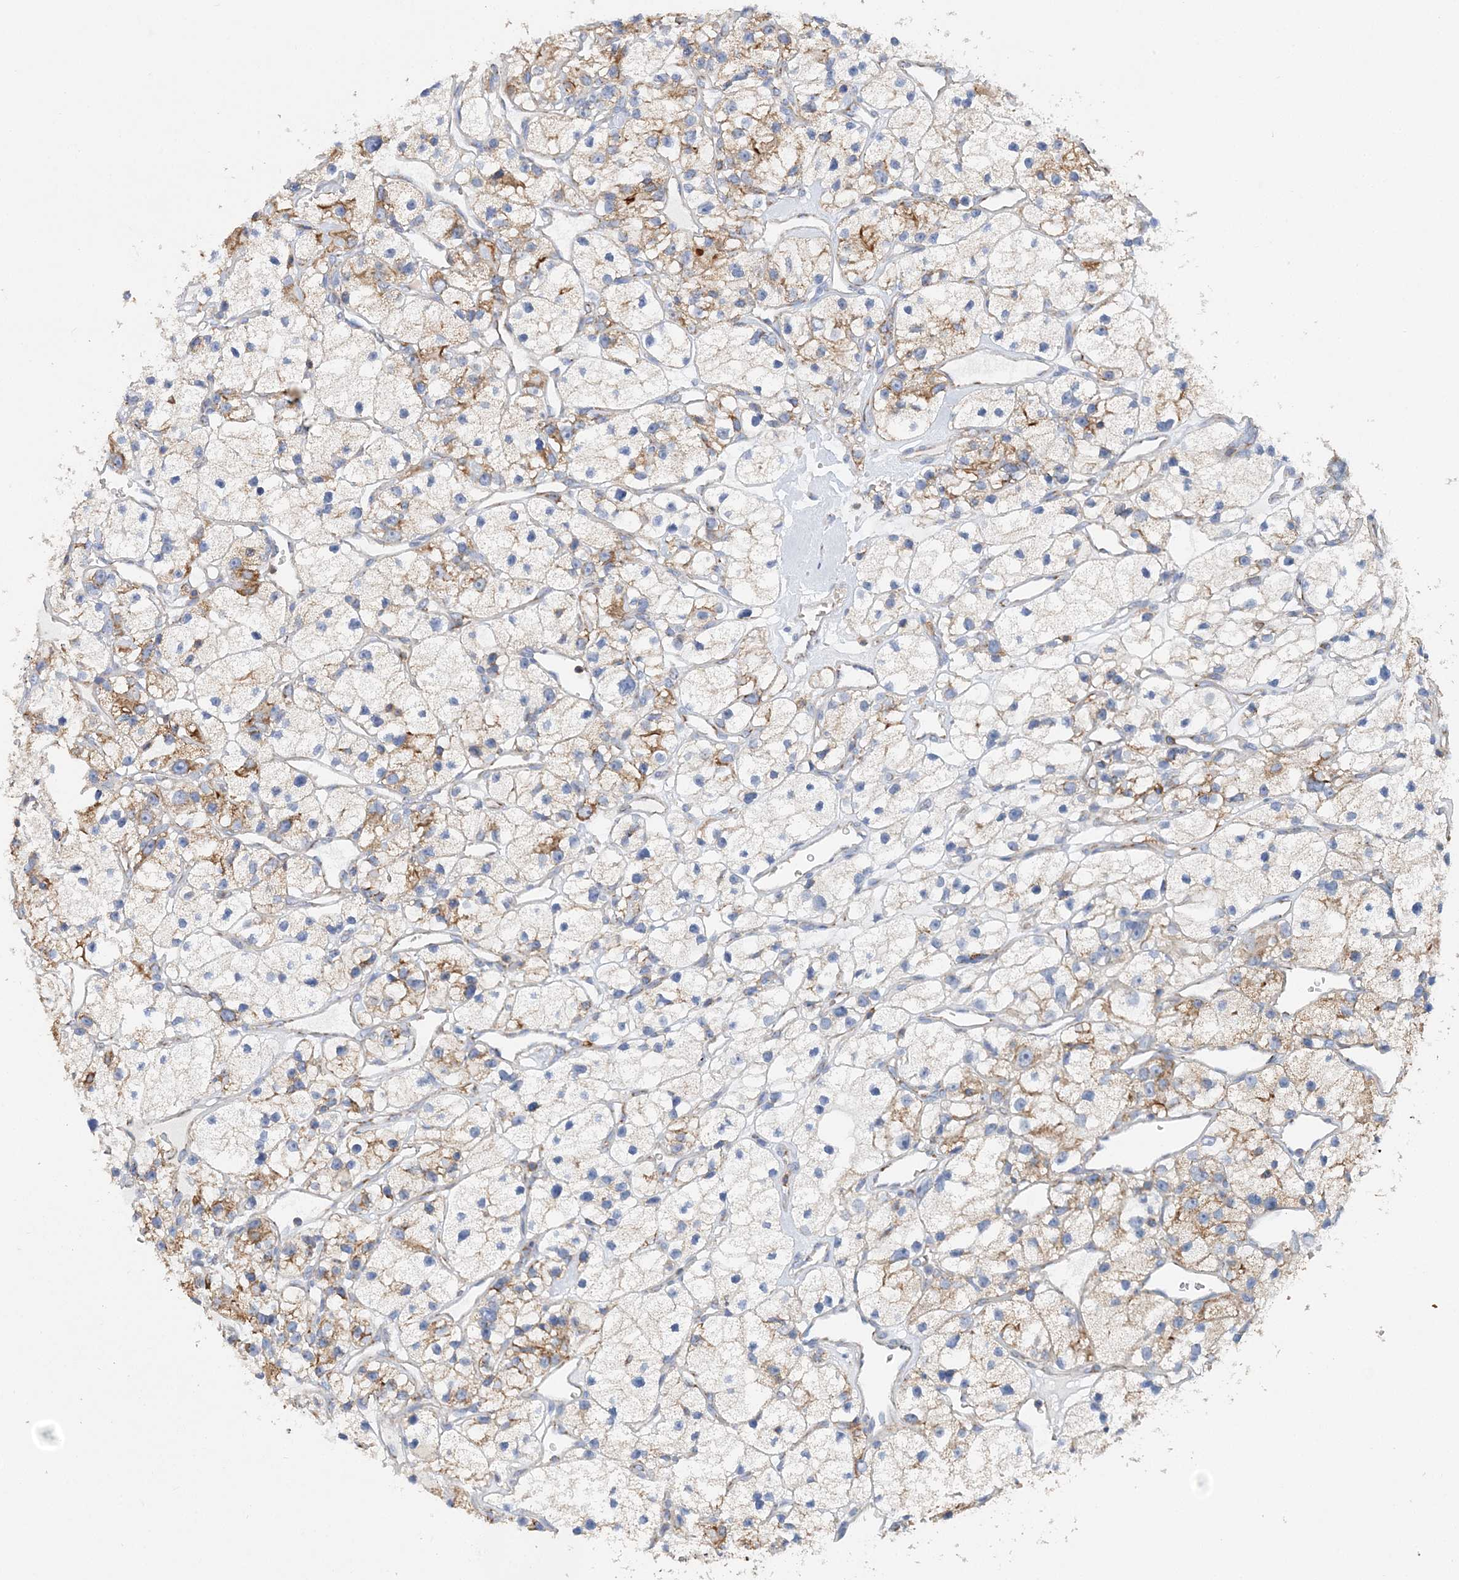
{"staining": {"intensity": "moderate", "quantity": "25%-75%", "location": "cytoplasmic/membranous"}, "tissue": "renal cancer", "cell_type": "Tumor cells", "image_type": "cancer", "snomed": [{"axis": "morphology", "description": "Adenocarcinoma, NOS"}, {"axis": "topography", "description": "Kidney"}], "caption": "The immunohistochemical stain labels moderate cytoplasmic/membranous expression in tumor cells of adenocarcinoma (renal) tissue. The staining is performed using DAB (3,3'-diaminobenzidine) brown chromogen to label protein expression. The nuclei are counter-stained blue using hematoxylin.", "gene": "TTC32", "patient": {"sex": "female", "age": 57}}